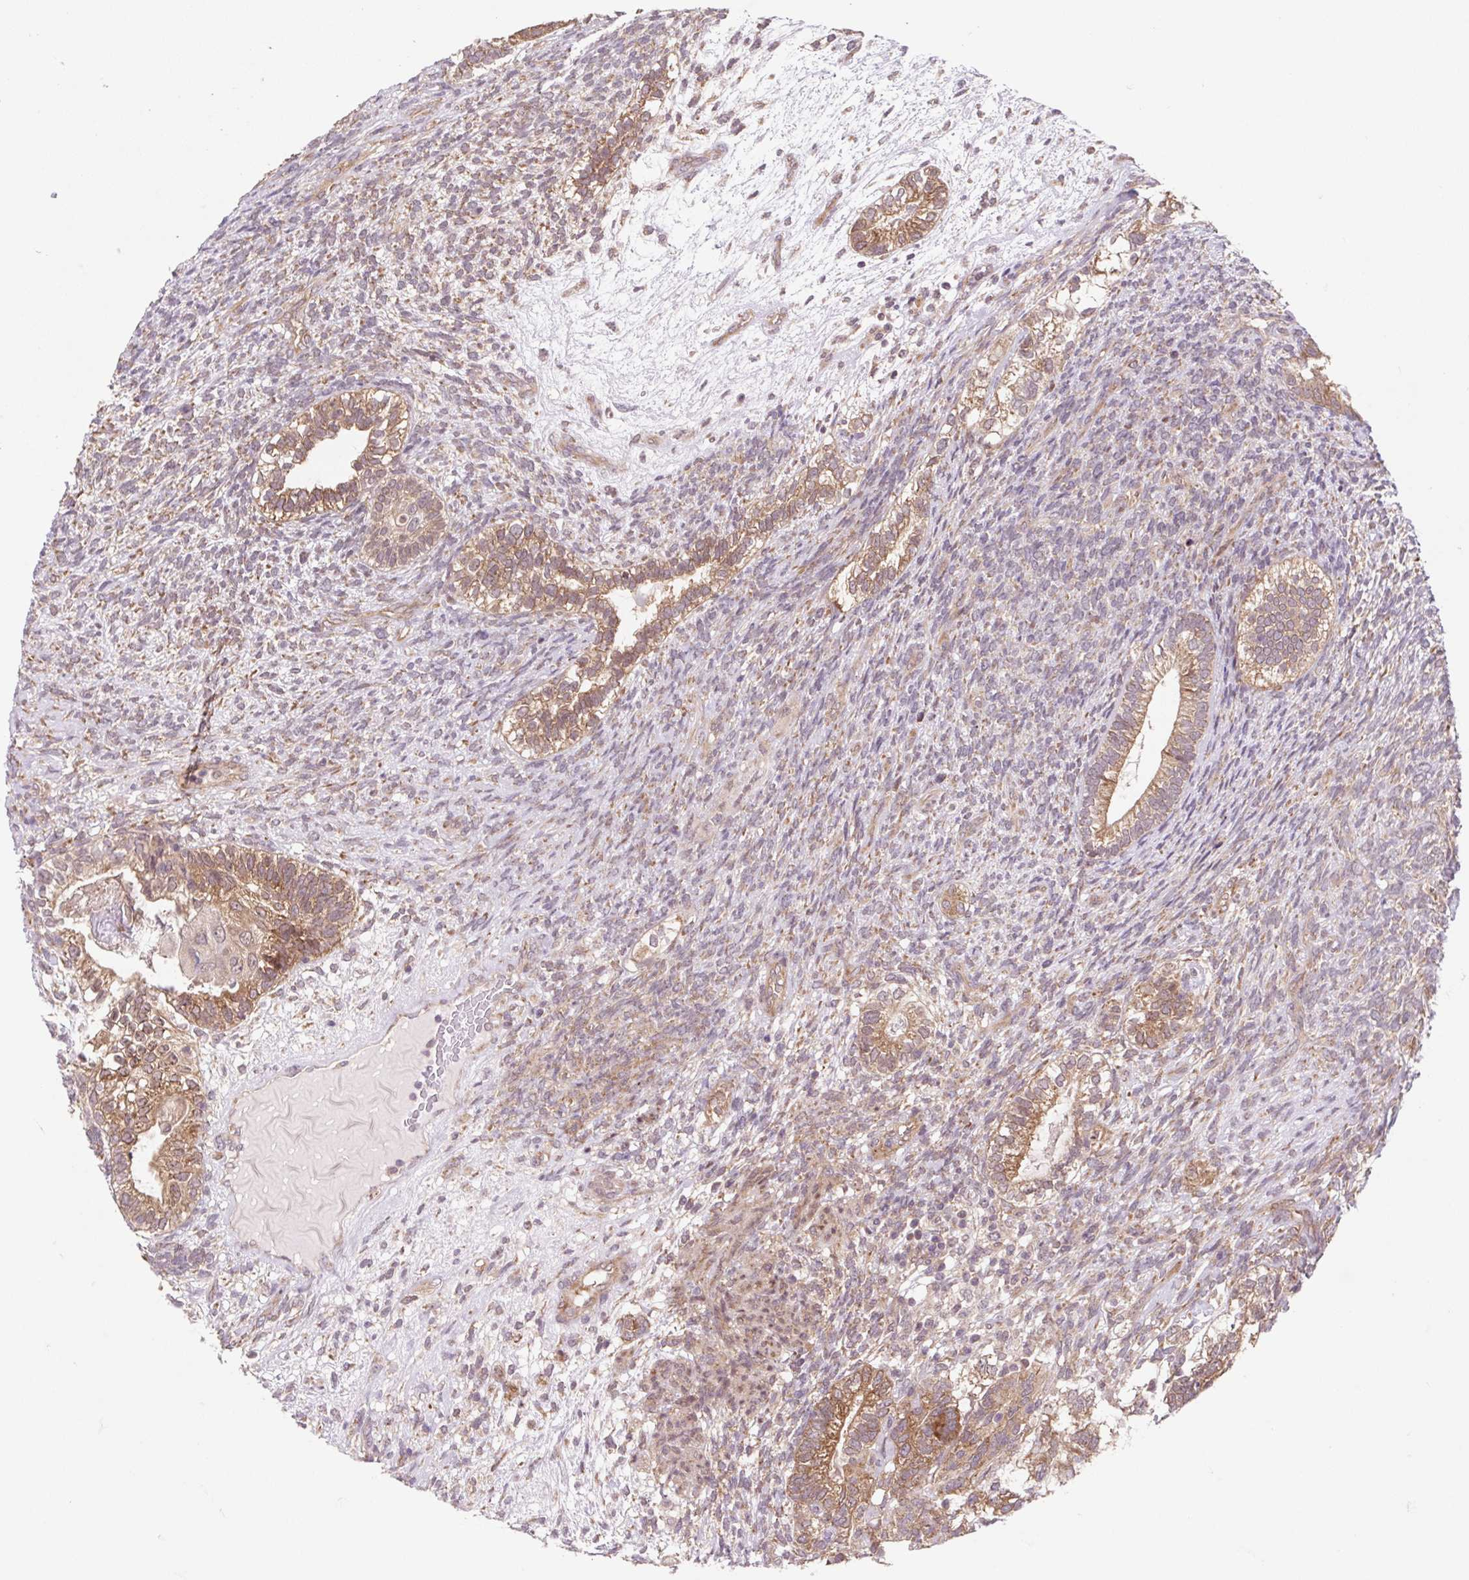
{"staining": {"intensity": "moderate", "quantity": ">75%", "location": "cytoplasmic/membranous"}, "tissue": "testis cancer", "cell_type": "Tumor cells", "image_type": "cancer", "snomed": [{"axis": "morphology", "description": "Seminoma, NOS"}, {"axis": "morphology", "description": "Carcinoma, Embryonal, NOS"}, {"axis": "topography", "description": "Testis"}], "caption": "Testis embryonal carcinoma was stained to show a protein in brown. There is medium levels of moderate cytoplasmic/membranous staining in approximately >75% of tumor cells.", "gene": "HFE", "patient": {"sex": "male", "age": 41}}